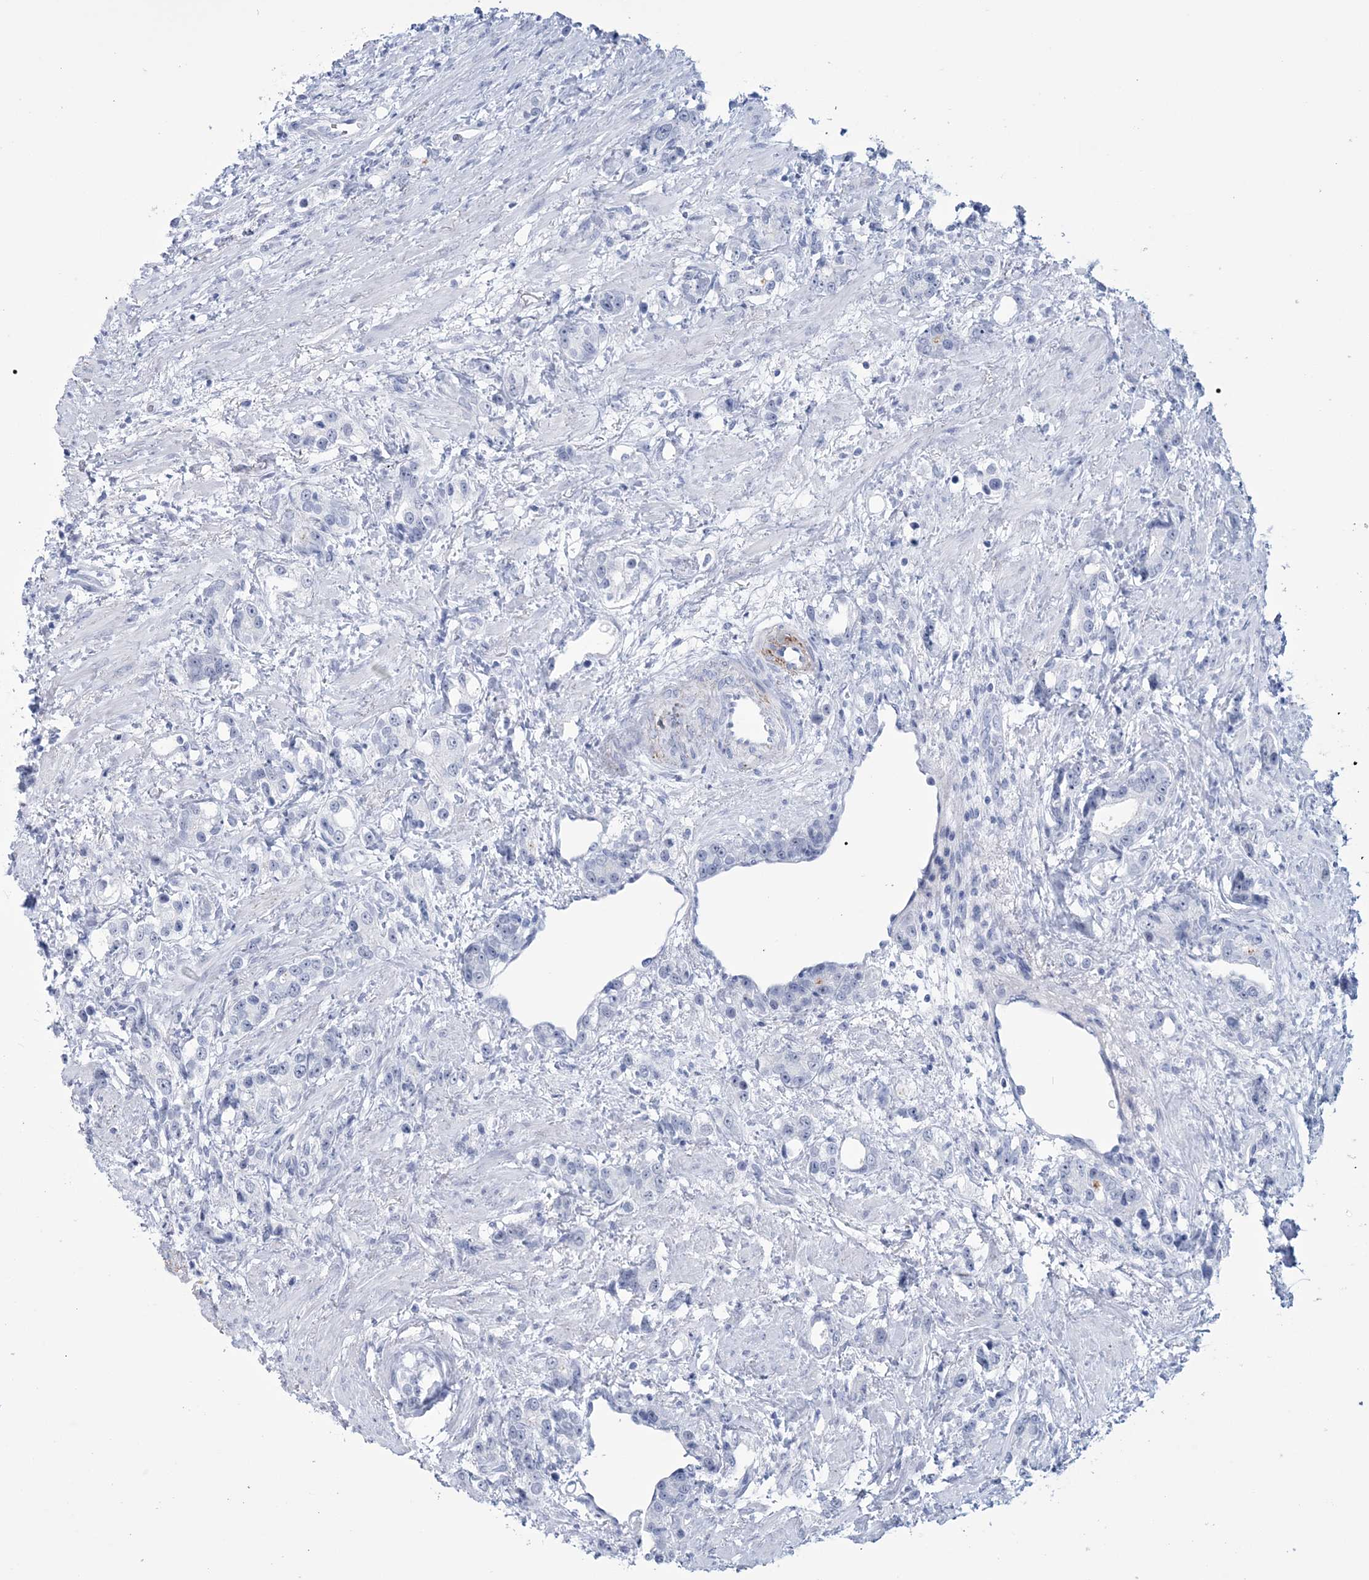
{"staining": {"intensity": "negative", "quantity": "none", "location": "none"}, "tissue": "prostate cancer", "cell_type": "Tumor cells", "image_type": "cancer", "snomed": [{"axis": "morphology", "description": "Adenocarcinoma, High grade"}, {"axis": "topography", "description": "Prostate"}], "caption": "Adenocarcinoma (high-grade) (prostate) stained for a protein using IHC exhibits no positivity tumor cells.", "gene": "DPCD", "patient": {"sex": "male", "age": 63}}